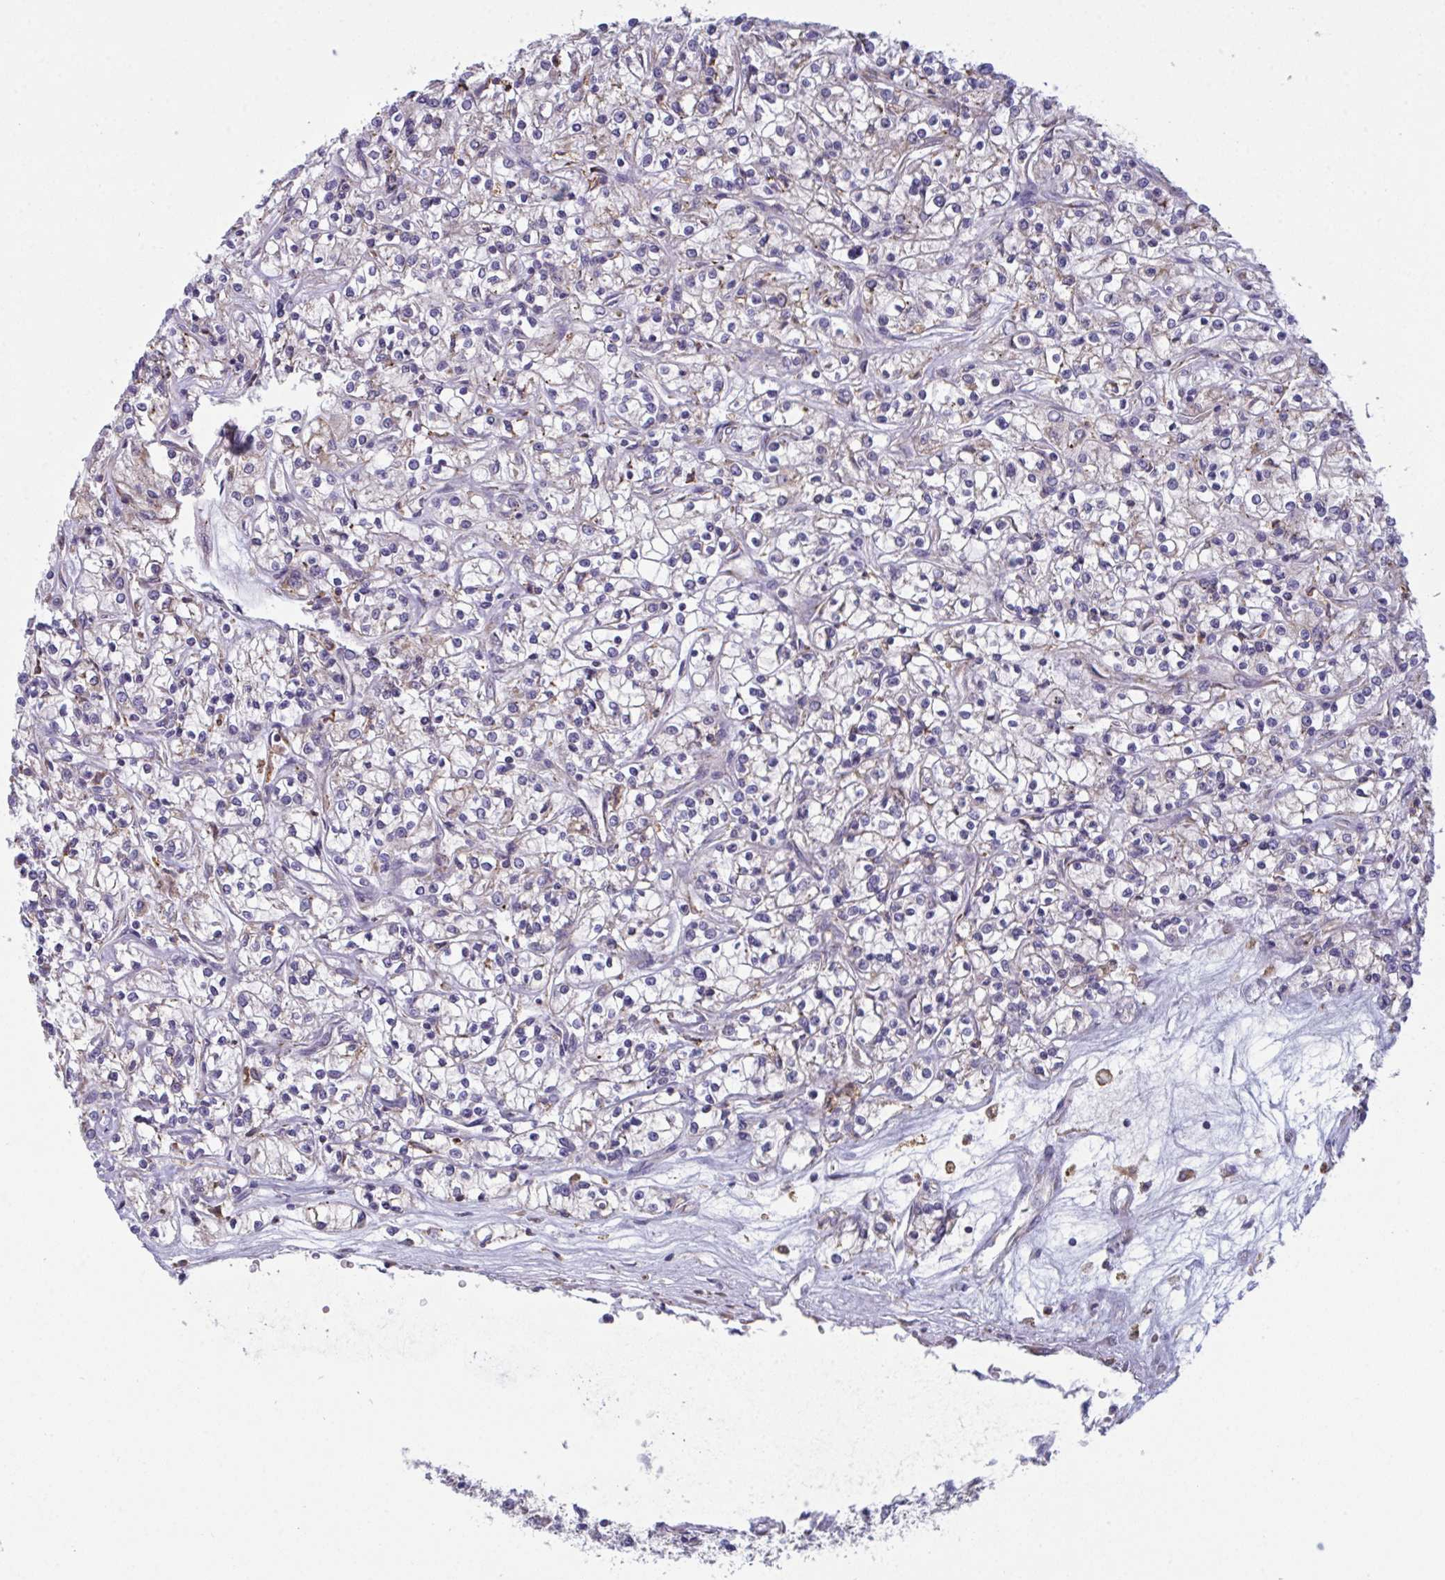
{"staining": {"intensity": "weak", "quantity": "<25%", "location": "cytoplasmic/membranous"}, "tissue": "renal cancer", "cell_type": "Tumor cells", "image_type": "cancer", "snomed": [{"axis": "morphology", "description": "Adenocarcinoma, NOS"}, {"axis": "topography", "description": "Kidney"}], "caption": "Immunohistochemical staining of human renal adenocarcinoma shows no significant staining in tumor cells.", "gene": "MYMK", "patient": {"sex": "female", "age": 59}}